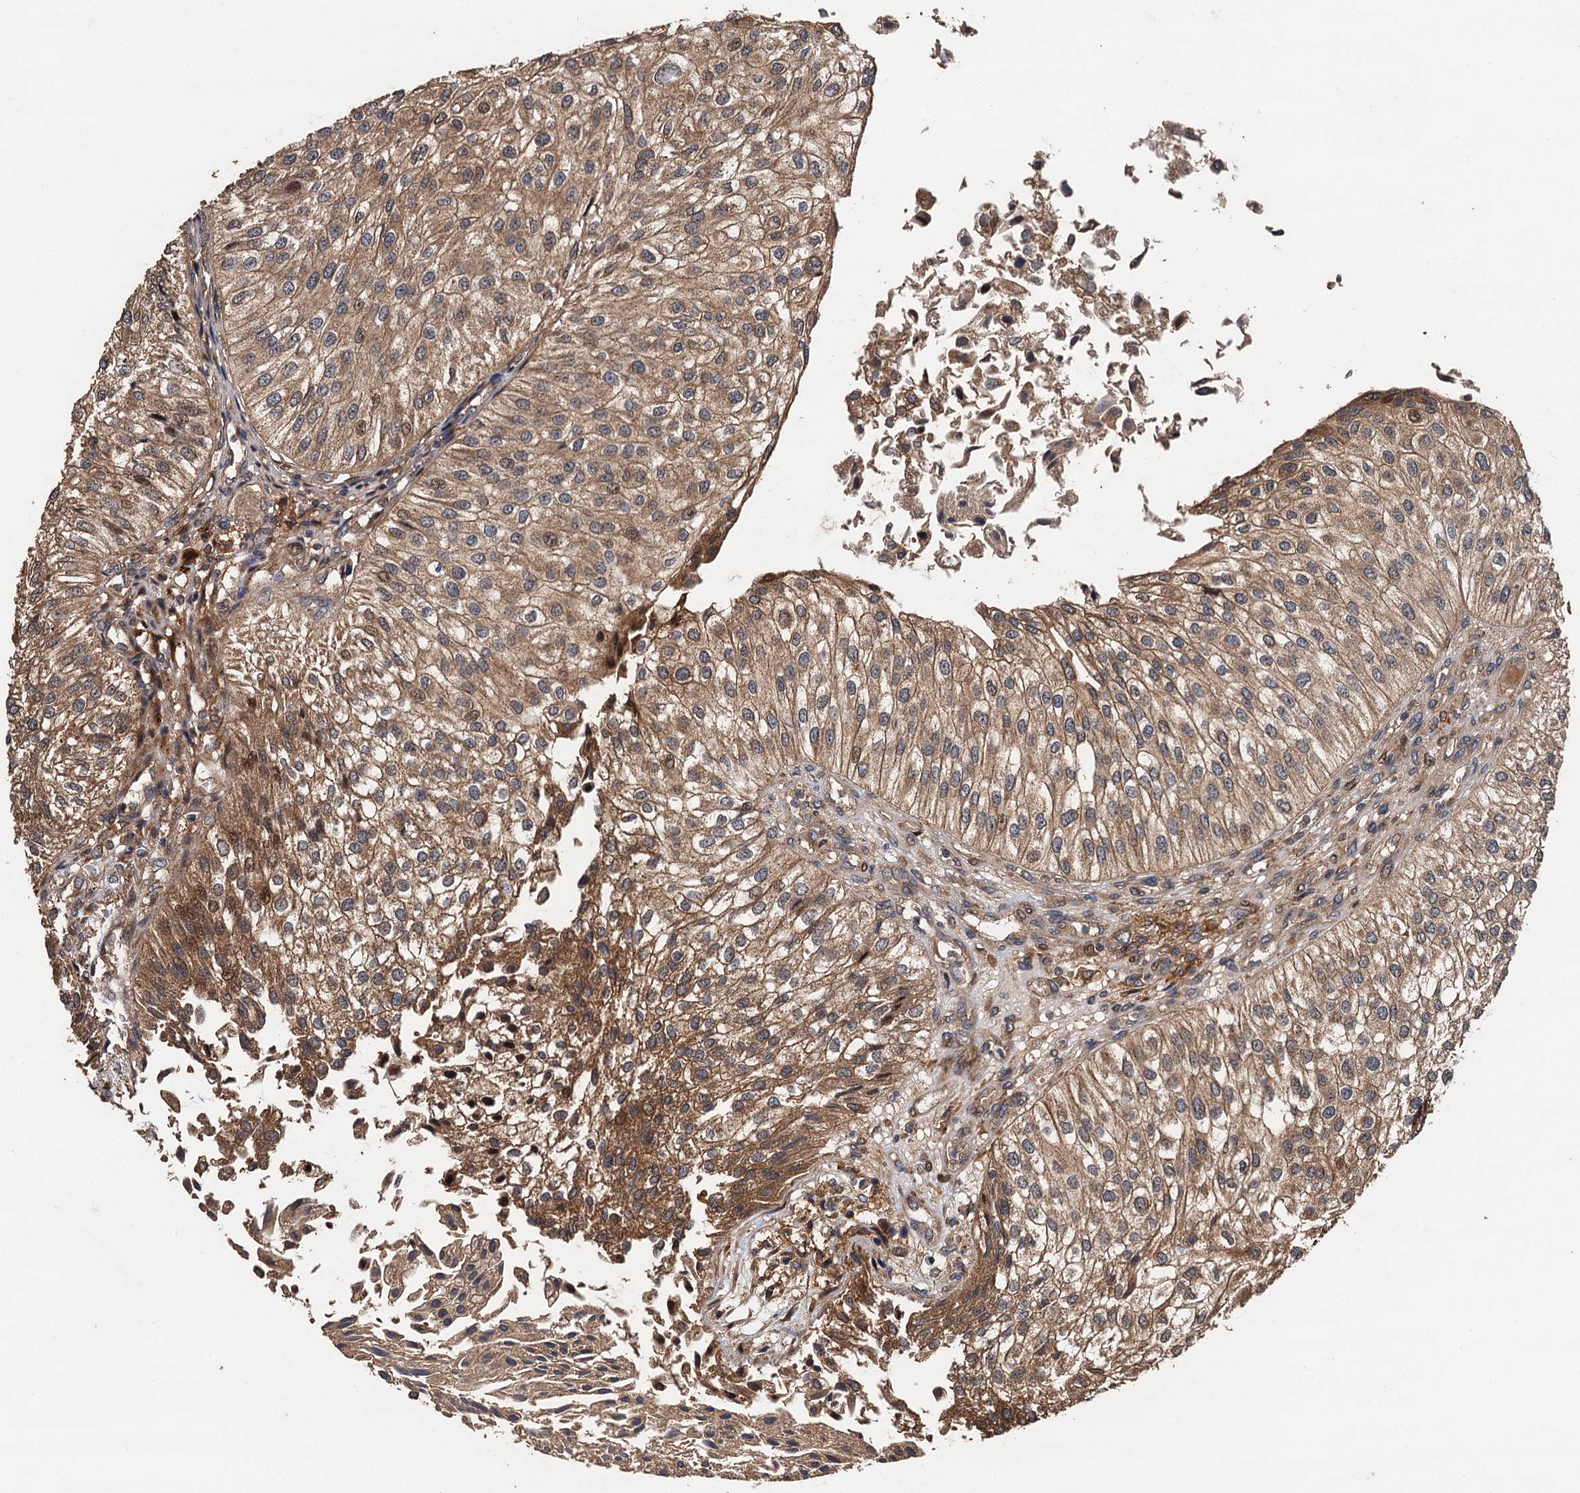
{"staining": {"intensity": "moderate", "quantity": ">75%", "location": "cytoplasmic/membranous"}, "tissue": "urothelial cancer", "cell_type": "Tumor cells", "image_type": "cancer", "snomed": [{"axis": "morphology", "description": "Urothelial carcinoma, Low grade"}, {"axis": "topography", "description": "Urinary bladder"}], "caption": "IHC (DAB) staining of human low-grade urothelial carcinoma exhibits moderate cytoplasmic/membranous protein positivity in approximately >75% of tumor cells. (brown staining indicates protein expression, while blue staining denotes nuclei).", "gene": "TMEM39B", "patient": {"sex": "female", "age": 89}}